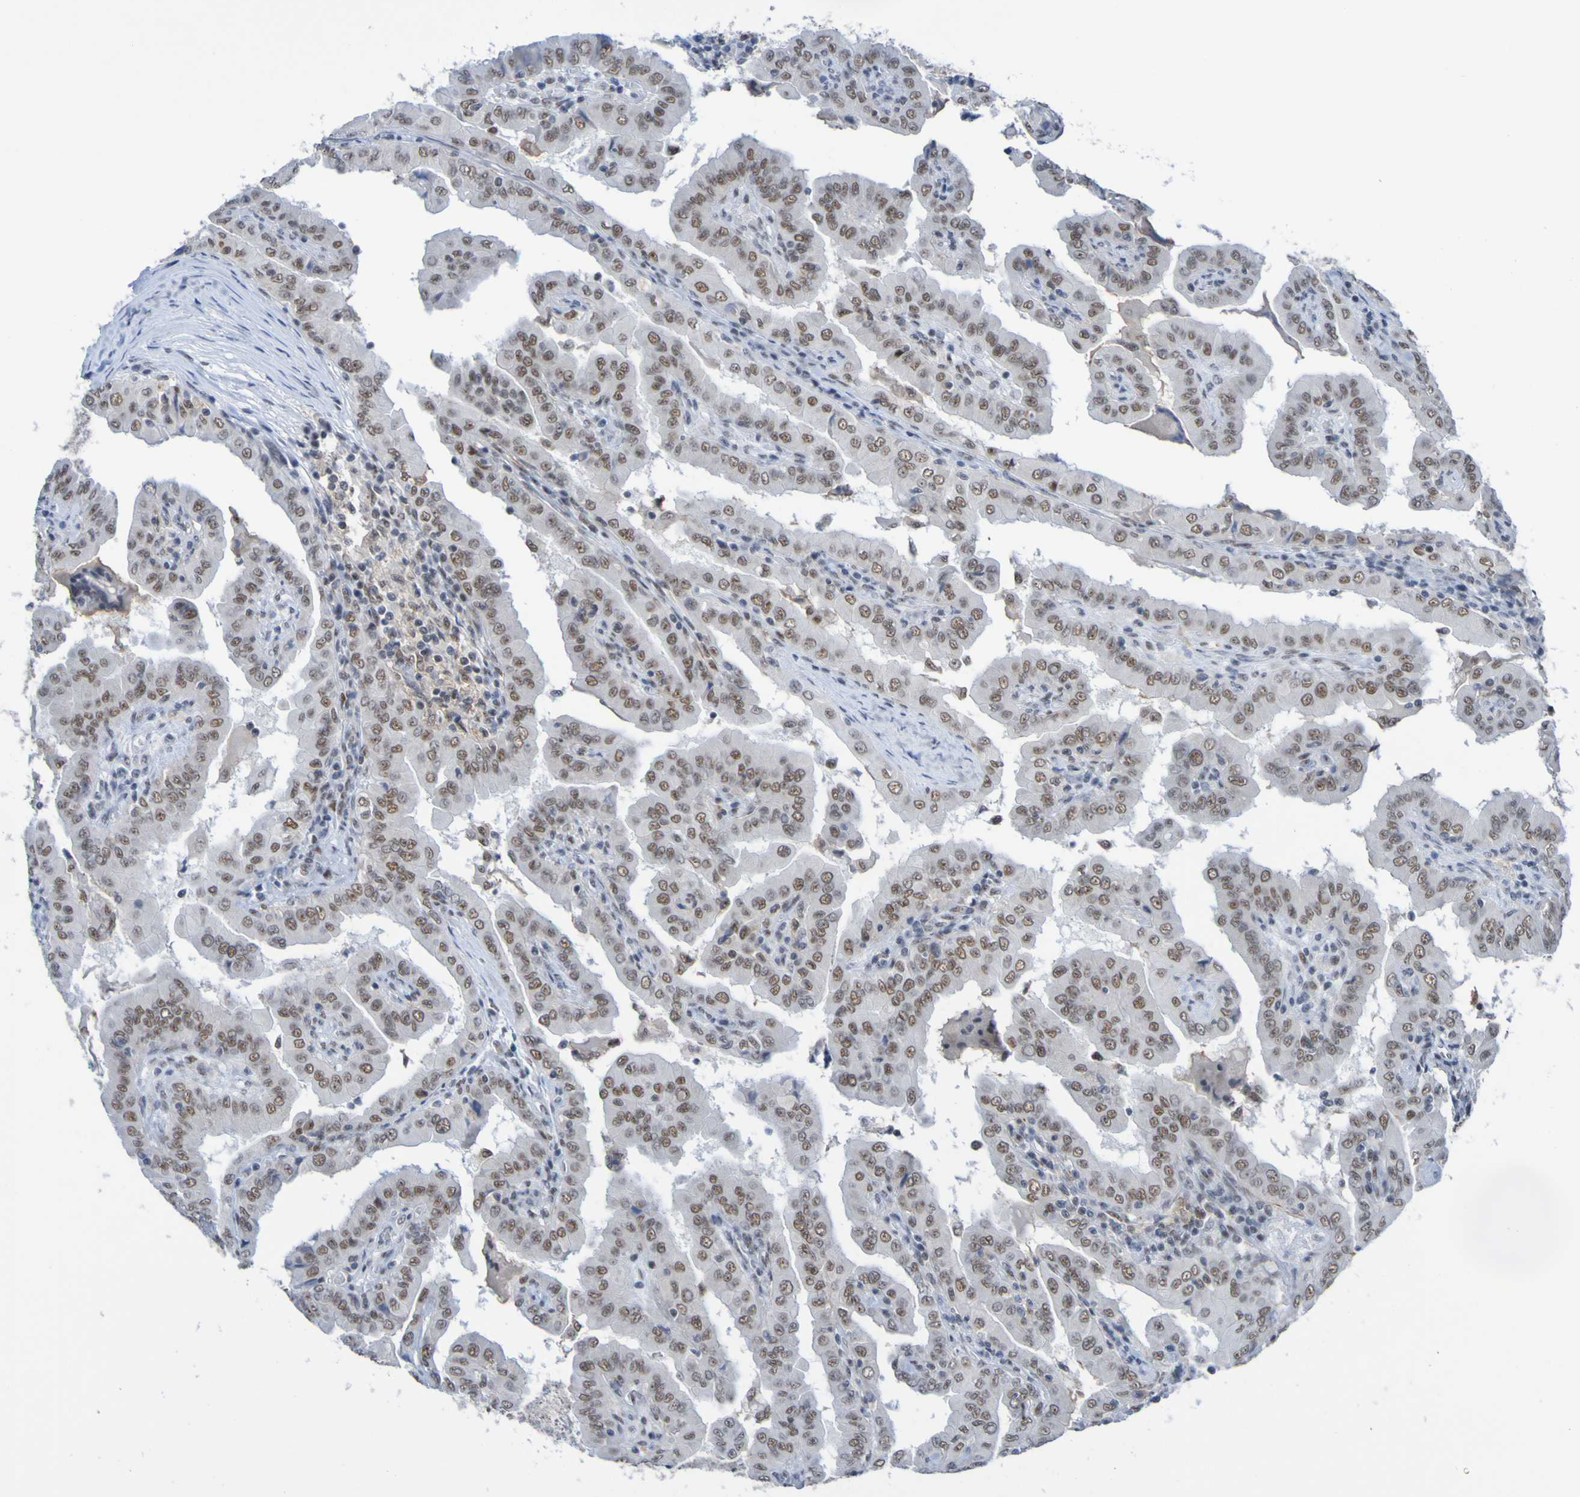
{"staining": {"intensity": "moderate", "quantity": "25%-75%", "location": "nuclear"}, "tissue": "thyroid cancer", "cell_type": "Tumor cells", "image_type": "cancer", "snomed": [{"axis": "morphology", "description": "Papillary adenocarcinoma, NOS"}, {"axis": "topography", "description": "Thyroid gland"}], "caption": "The immunohistochemical stain highlights moderate nuclear staining in tumor cells of thyroid cancer (papillary adenocarcinoma) tissue.", "gene": "CDC5L", "patient": {"sex": "male", "age": 33}}